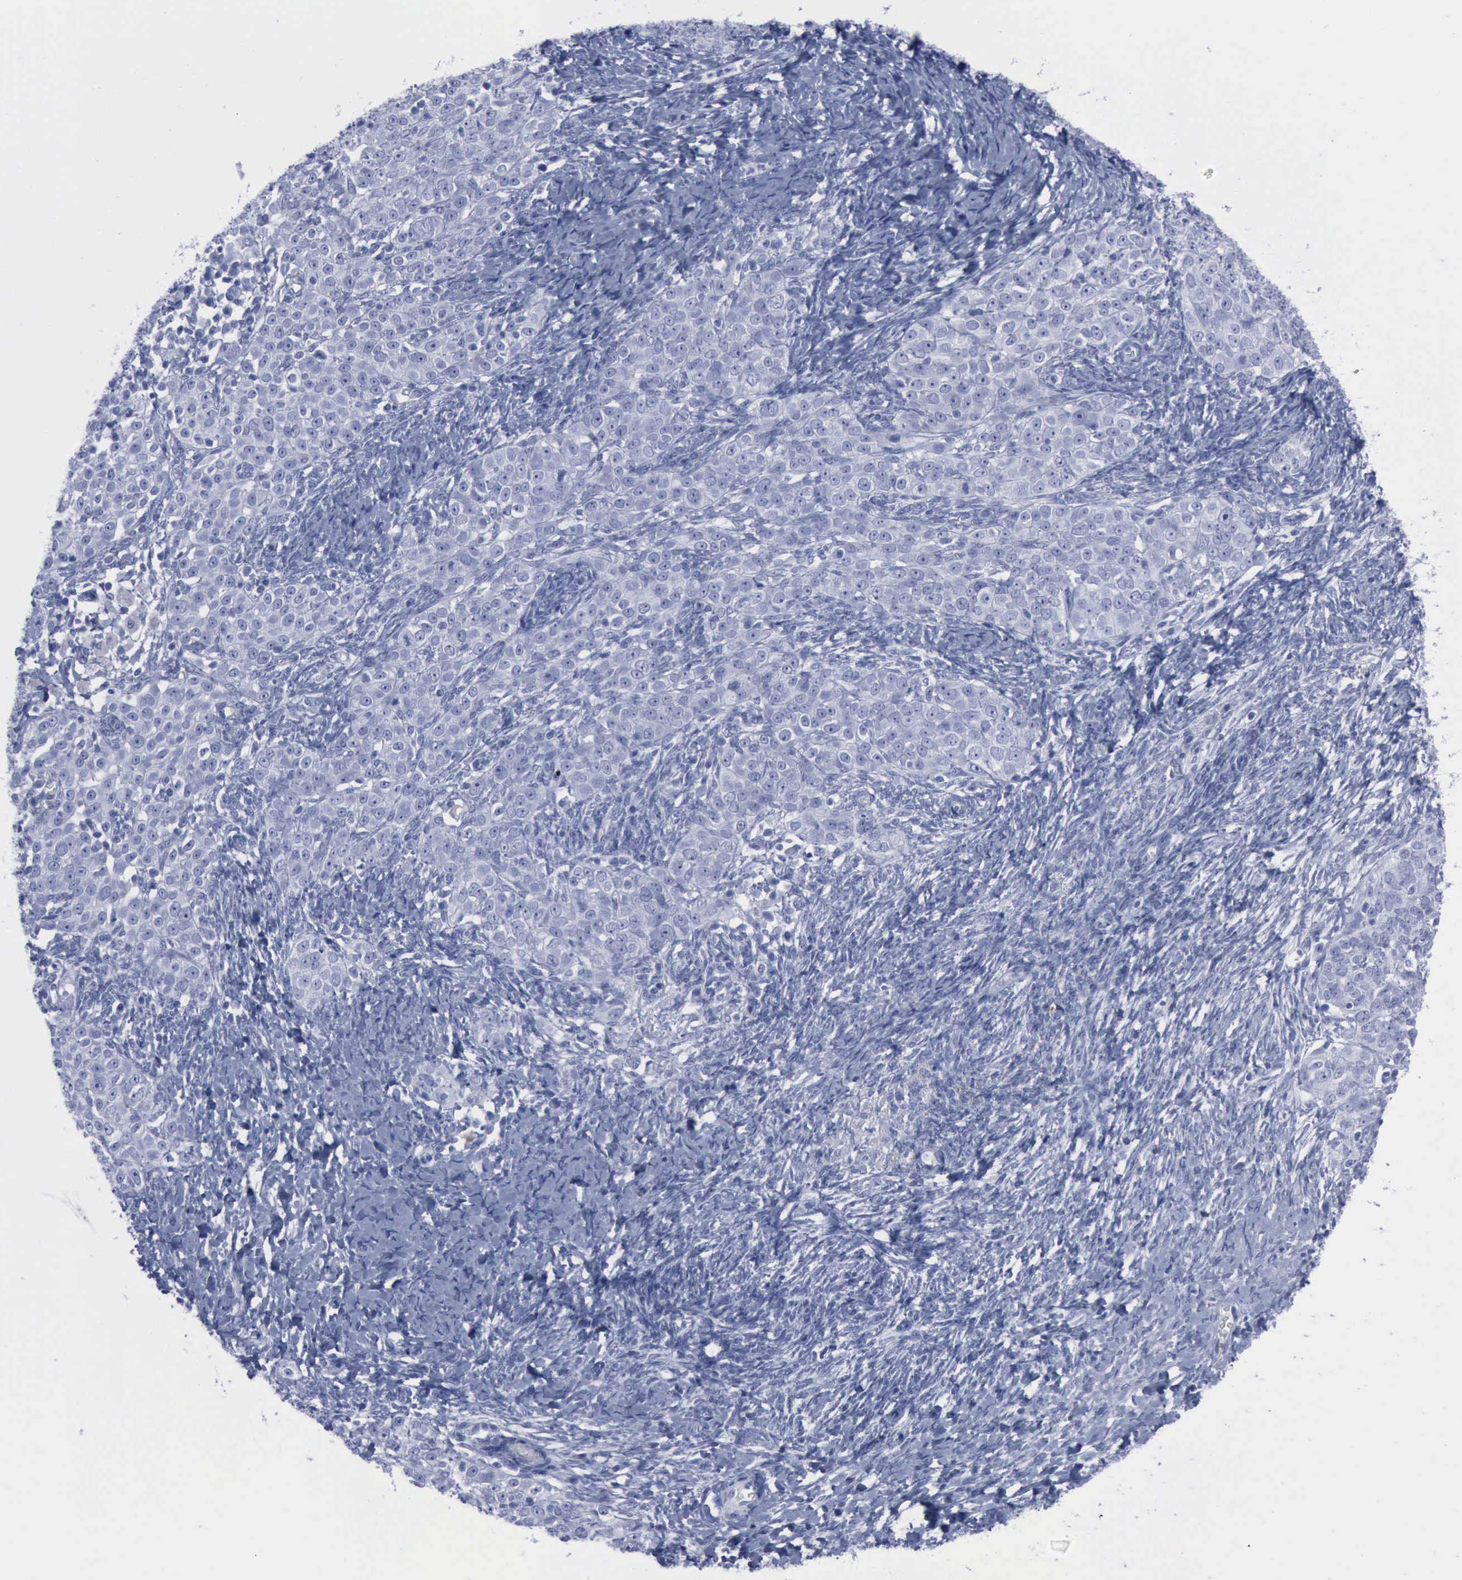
{"staining": {"intensity": "negative", "quantity": "none", "location": "none"}, "tissue": "ovarian cancer", "cell_type": "Tumor cells", "image_type": "cancer", "snomed": [{"axis": "morphology", "description": "Normal tissue, NOS"}, {"axis": "morphology", "description": "Cystadenocarcinoma, serous, NOS"}, {"axis": "topography", "description": "Ovary"}], "caption": "This is an immunohistochemistry image of human serous cystadenocarcinoma (ovarian). There is no positivity in tumor cells.", "gene": "NGFR", "patient": {"sex": "female", "age": 62}}